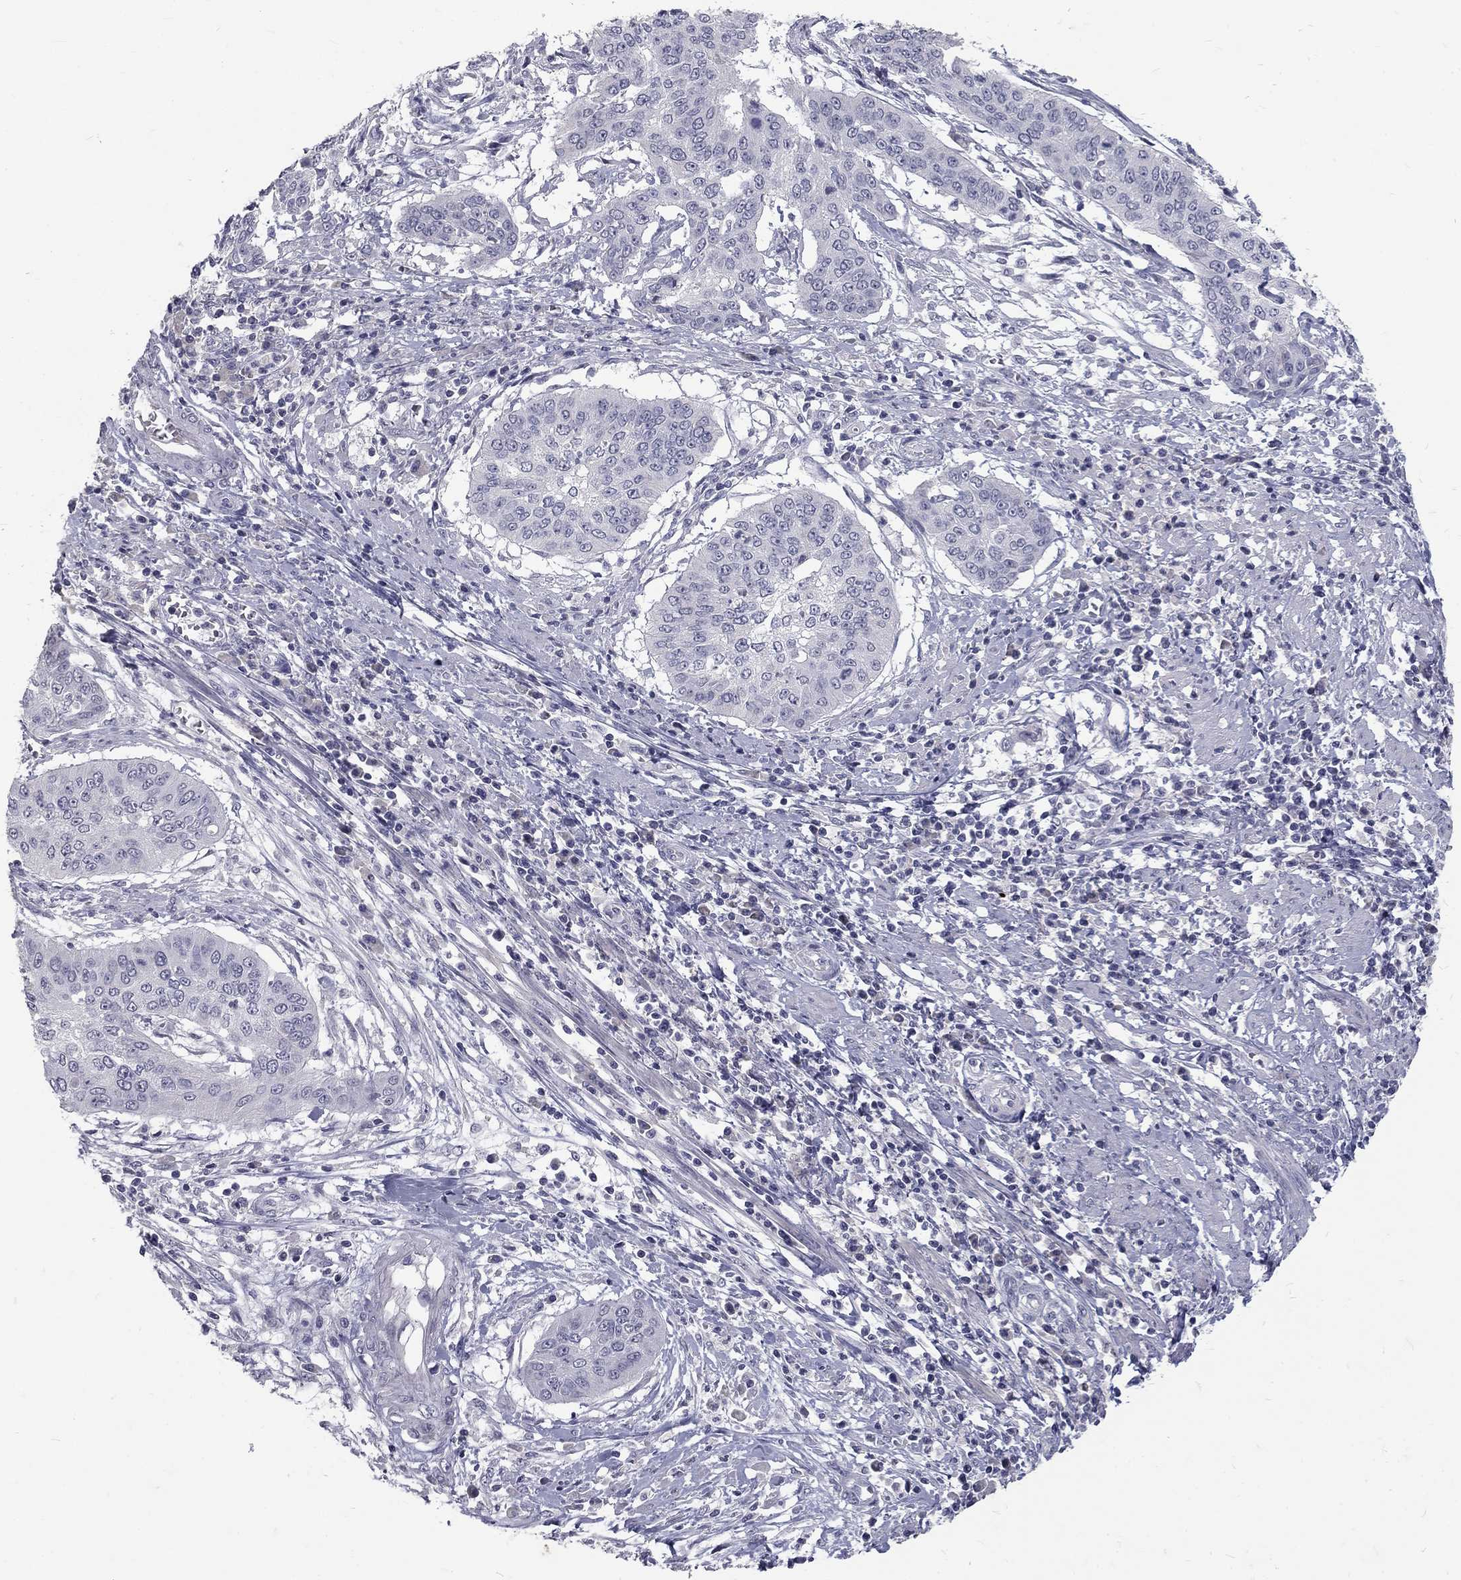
{"staining": {"intensity": "negative", "quantity": "none", "location": "none"}, "tissue": "cervical cancer", "cell_type": "Tumor cells", "image_type": "cancer", "snomed": [{"axis": "morphology", "description": "Squamous cell carcinoma, NOS"}, {"axis": "topography", "description": "Cervix"}], "caption": "IHC micrograph of neoplastic tissue: human squamous cell carcinoma (cervical) stained with DAB demonstrates no significant protein staining in tumor cells.", "gene": "NOS1", "patient": {"sex": "female", "age": 39}}